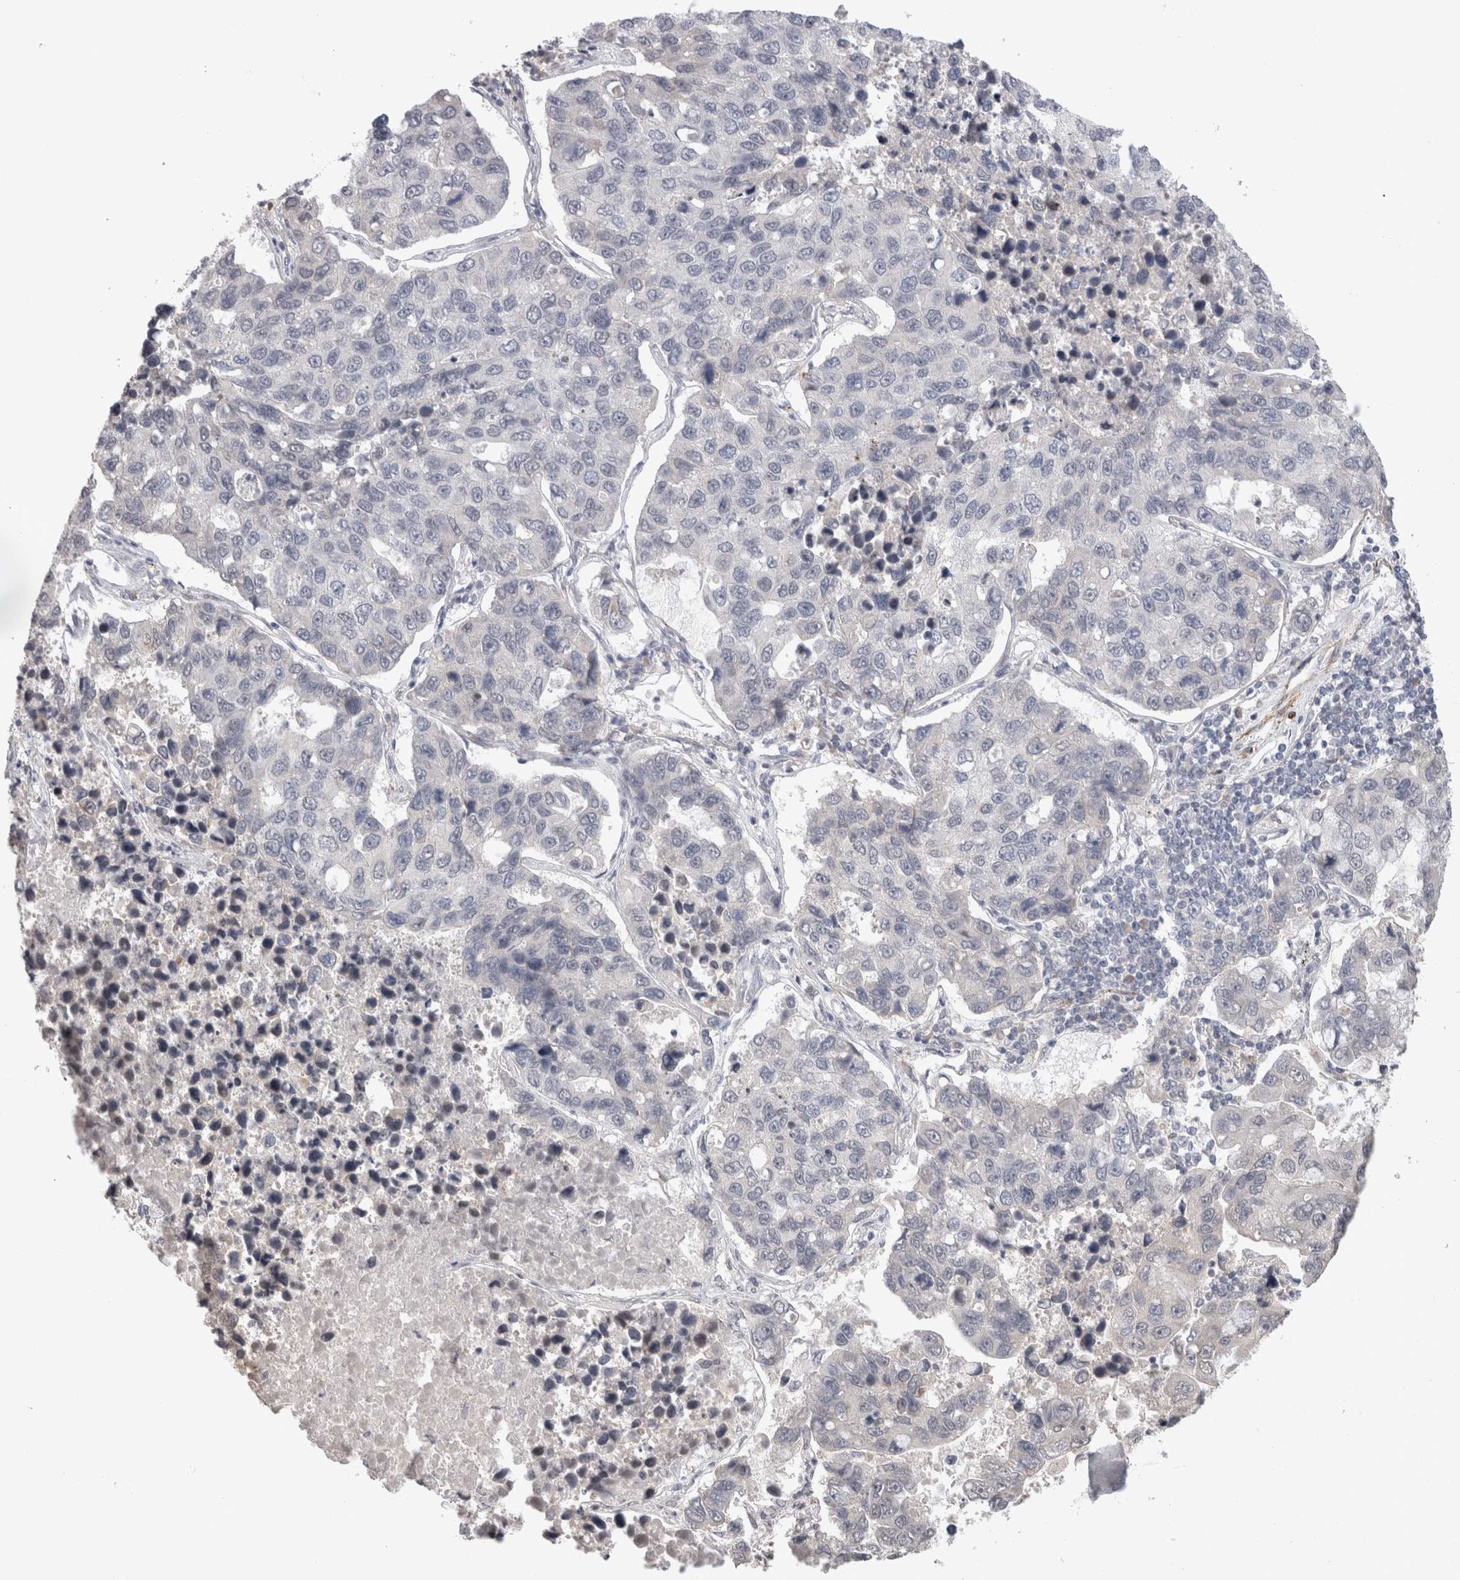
{"staining": {"intensity": "negative", "quantity": "none", "location": "none"}, "tissue": "lung cancer", "cell_type": "Tumor cells", "image_type": "cancer", "snomed": [{"axis": "morphology", "description": "Adenocarcinoma, NOS"}, {"axis": "topography", "description": "Lung"}], "caption": "Tumor cells show no significant expression in lung adenocarcinoma.", "gene": "CDH13", "patient": {"sex": "male", "age": 64}}